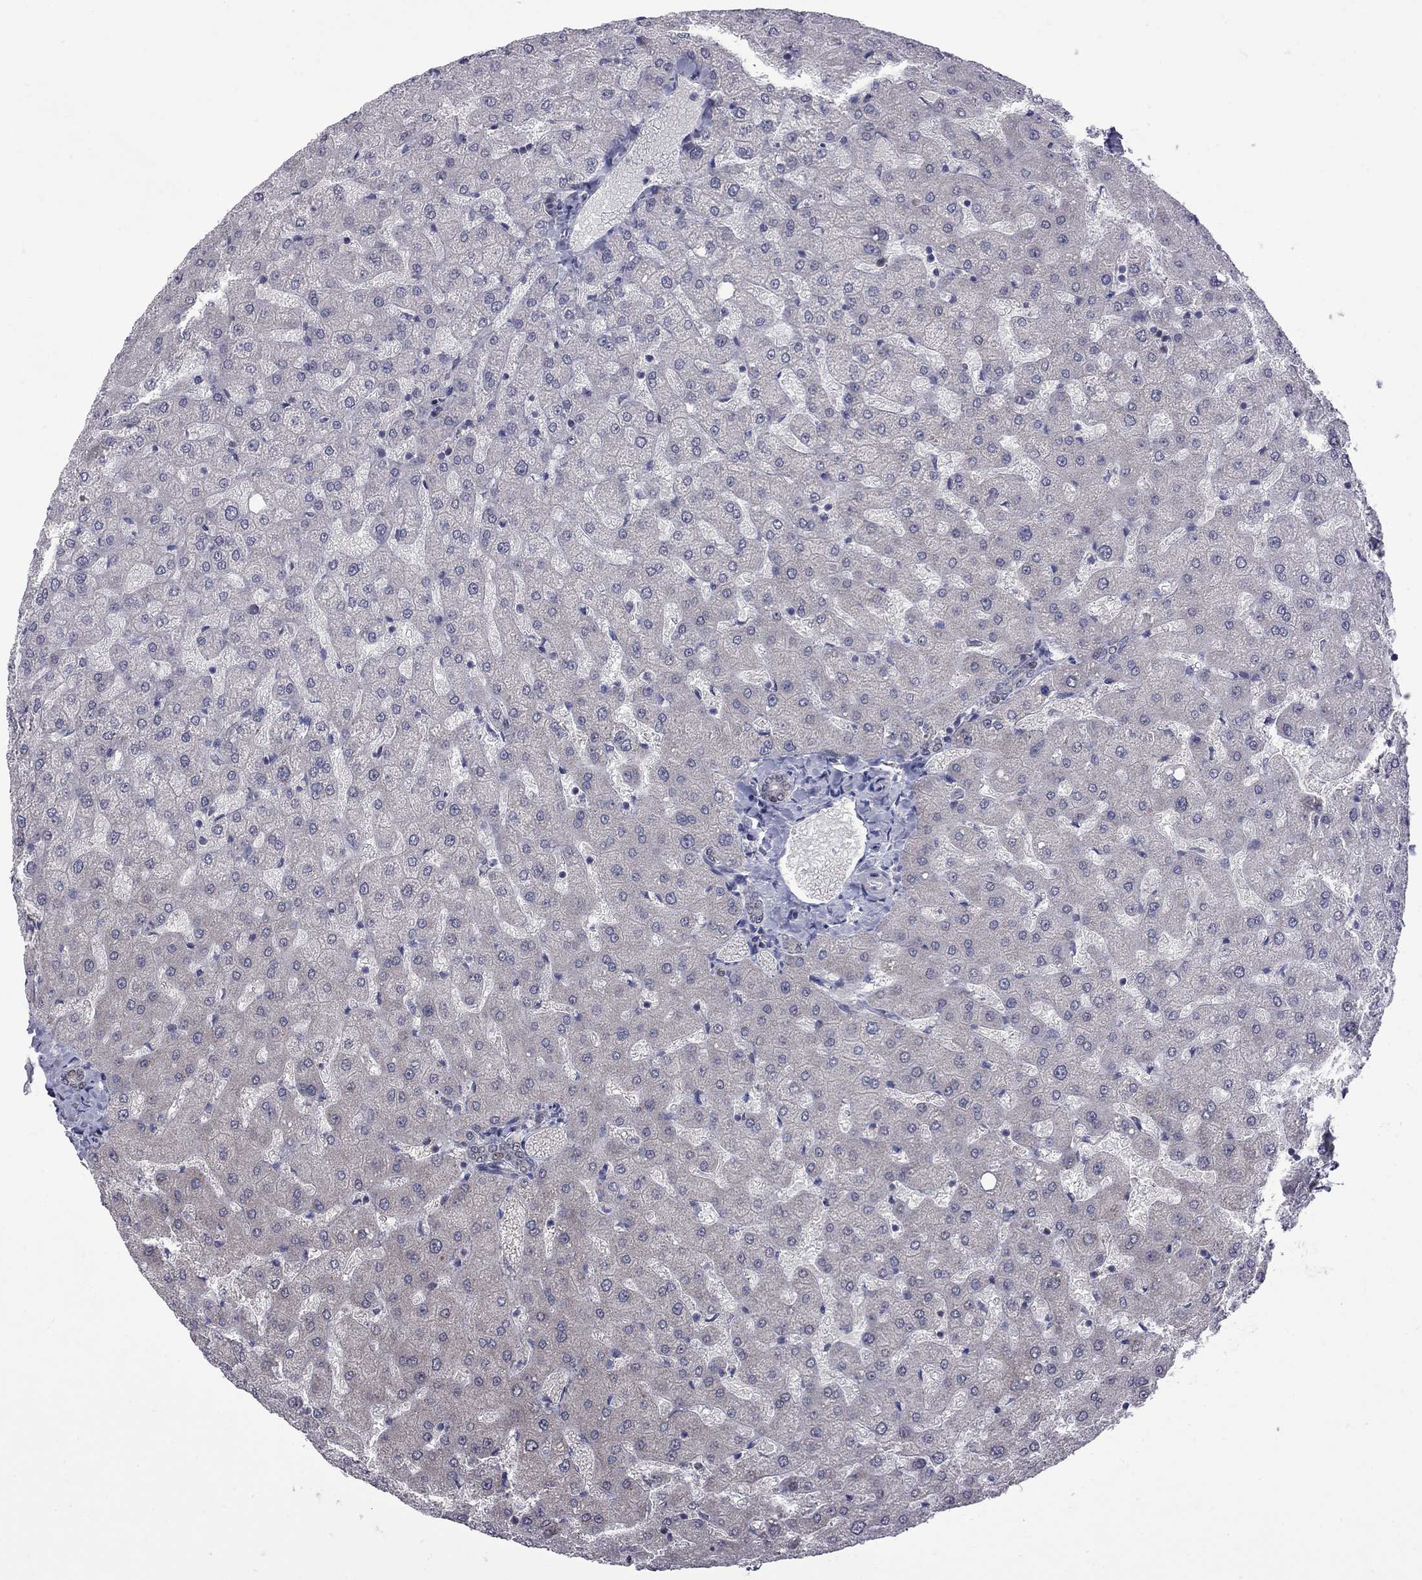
{"staining": {"intensity": "negative", "quantity": "none", "location": "none"}, "tissue": "liver", "cell_type": "Cholangiocytes", "image_type": "normal", "snomed": [{"axis": "morphology", "description": "Normal tissue, NOS"}, {"axis": "topography", "description": "Liver"}], "caption": "Cholangiocytes show no significant expression in unremarkable liver. Nuclei are stained in blue.", "gene": "NRARP", "patient": {"sex": "female", "age": 50}}